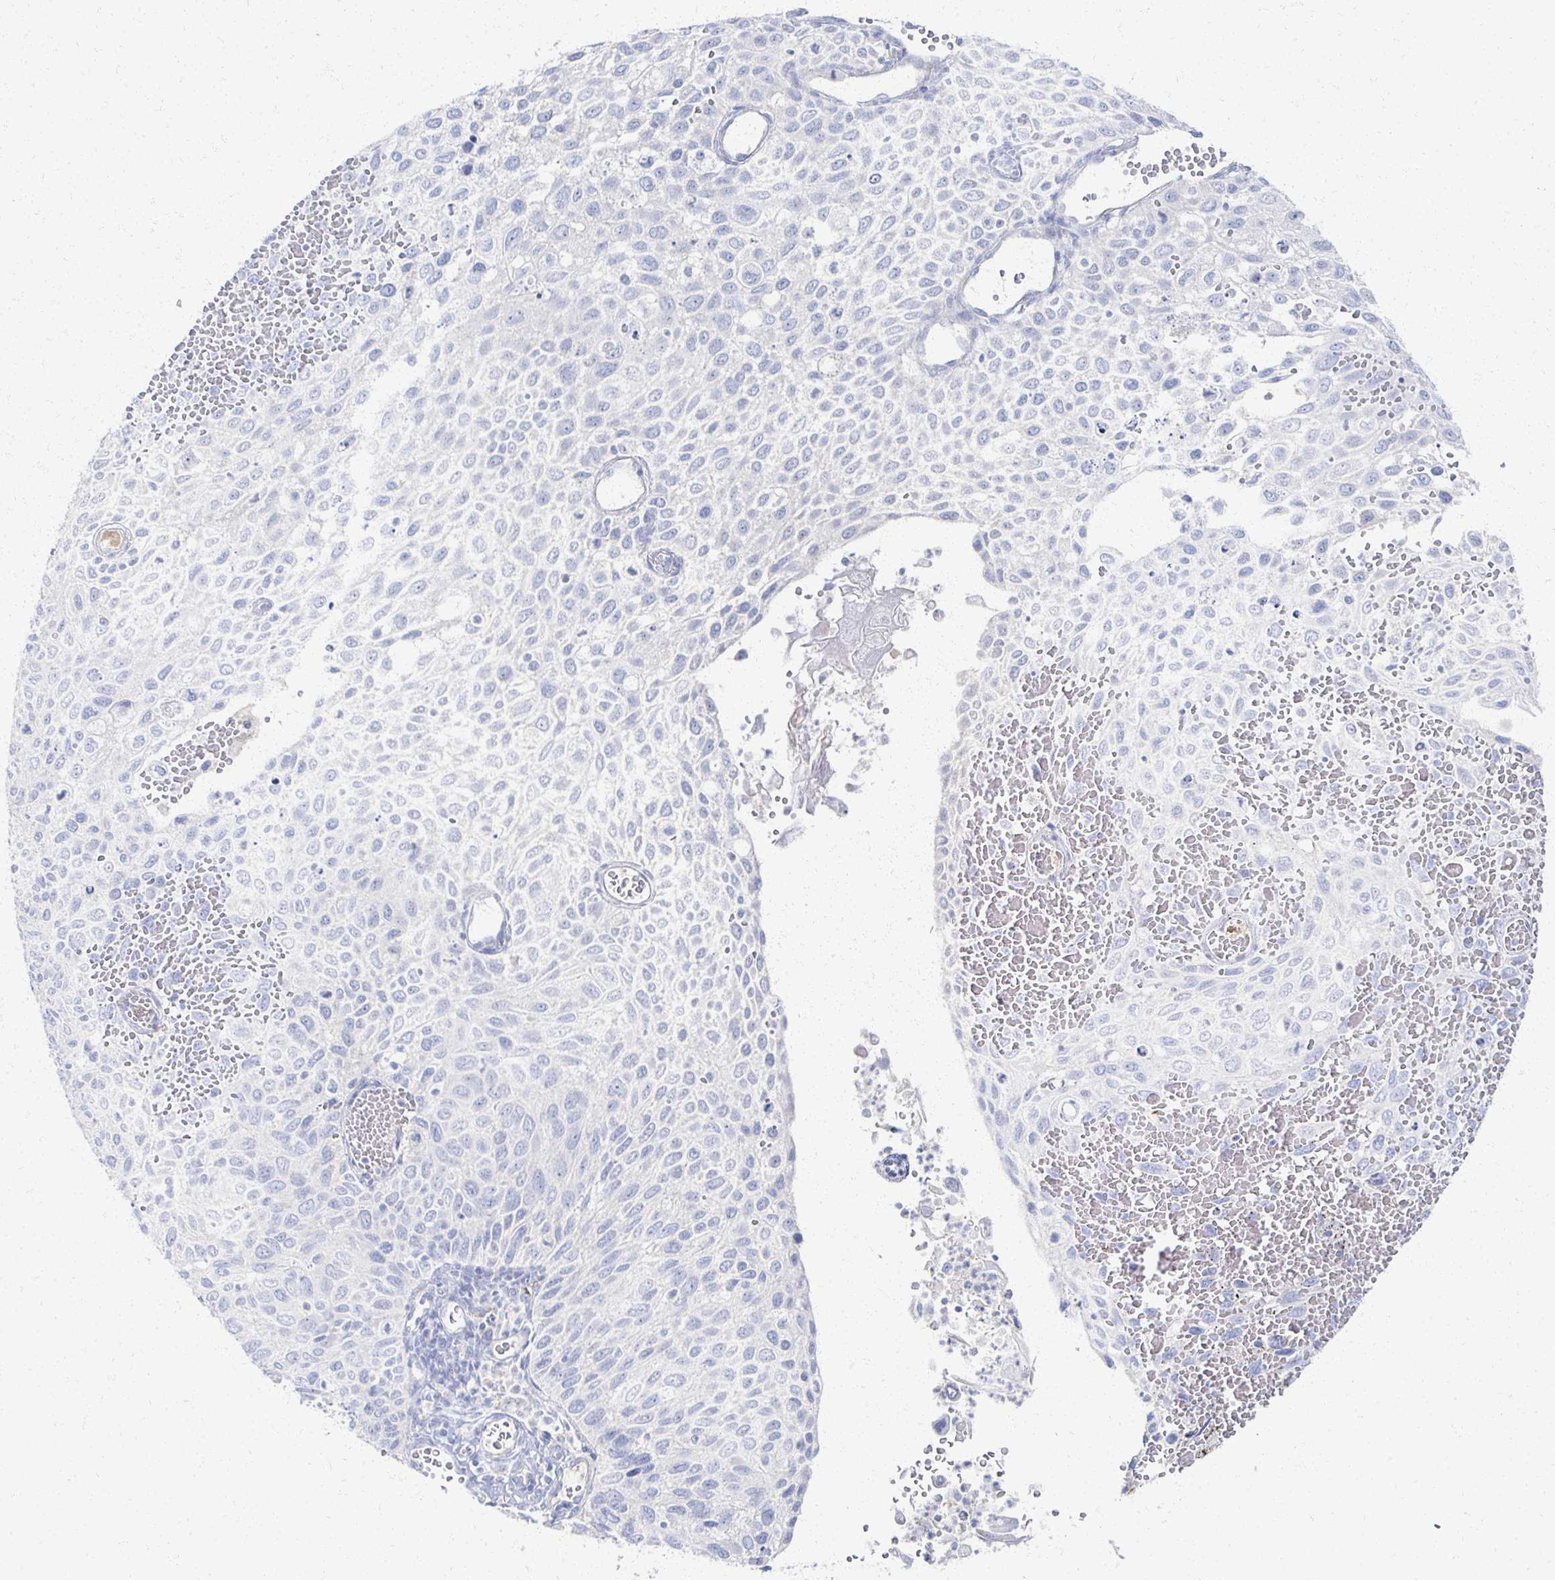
{"staining": {"intensity": "negative", "quantity": "none", "location": "none"}, "tissue": "cervical cancer", "cell_type": "Tumor cells", "image_type": "cancer", "snomed": [{"axis": "morphology", "description": "Squamous cell carcinoma, NOS"}, {"axis": "topography", "description": "Cervix"}], "caption": "An IHC histopathology image of cervical cancer is shown. There is no staining in tumor cells of cervical cancer.", "gene": "PRR20A", "patient": {"sex": "female", "age": 70}}